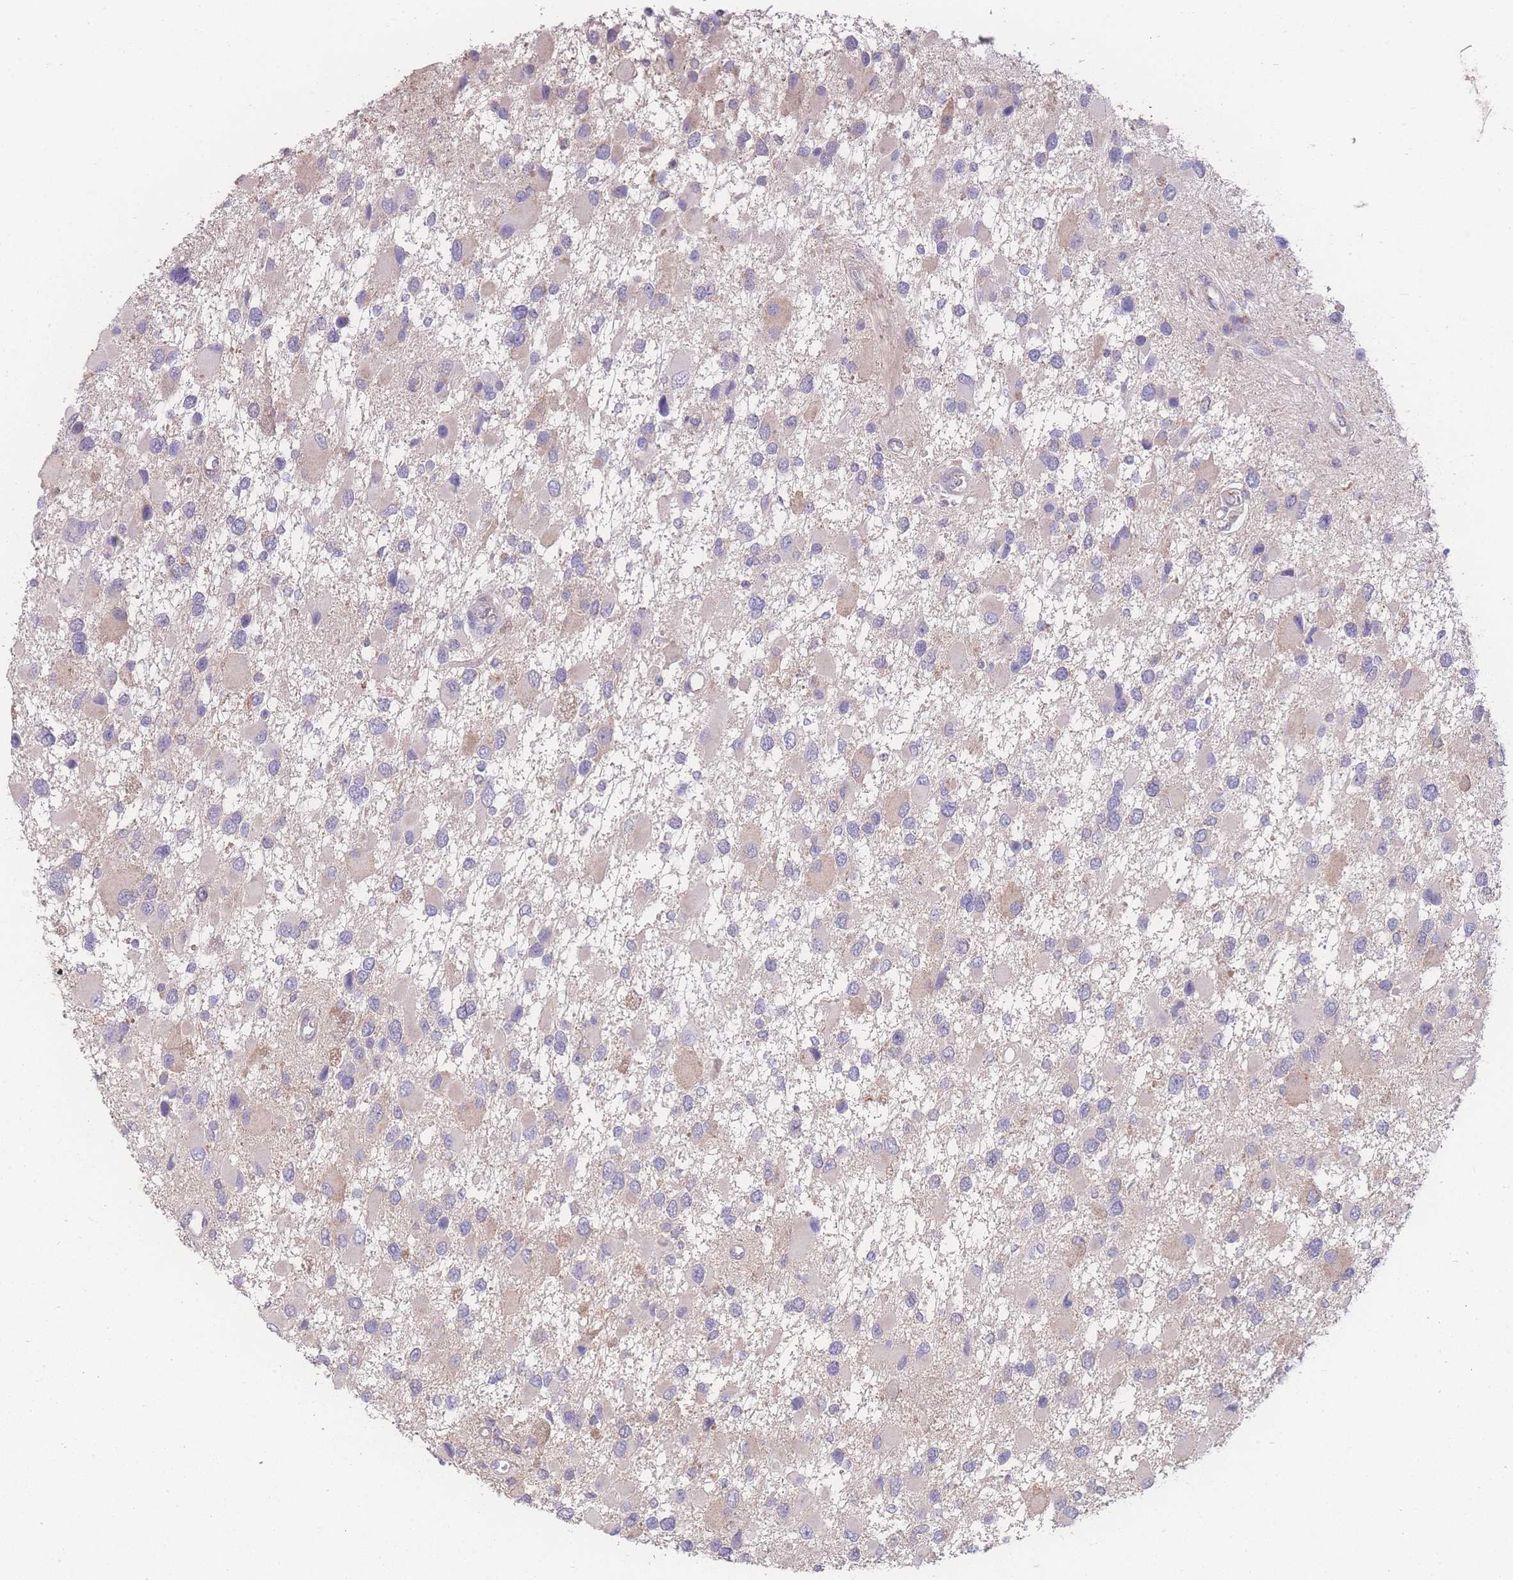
{"staining": {"intensity": "negative", "quantity": "none", "location": "none"}, "tissue": "glioma", "cell_type": "Tumor cells", "image_type": "cancer", "snomed": [{"axis": "morphology", "description": "Glioma, malignant, High grade"}, {"axis": "topography", "description": "Brain"}], "caption": "A micrograph of malignant high-grade glioma stained for a protein reveals no brown staining in tumor cells.", "gene": "GIPR", "patient": {"sex": "male", "age": 53}}